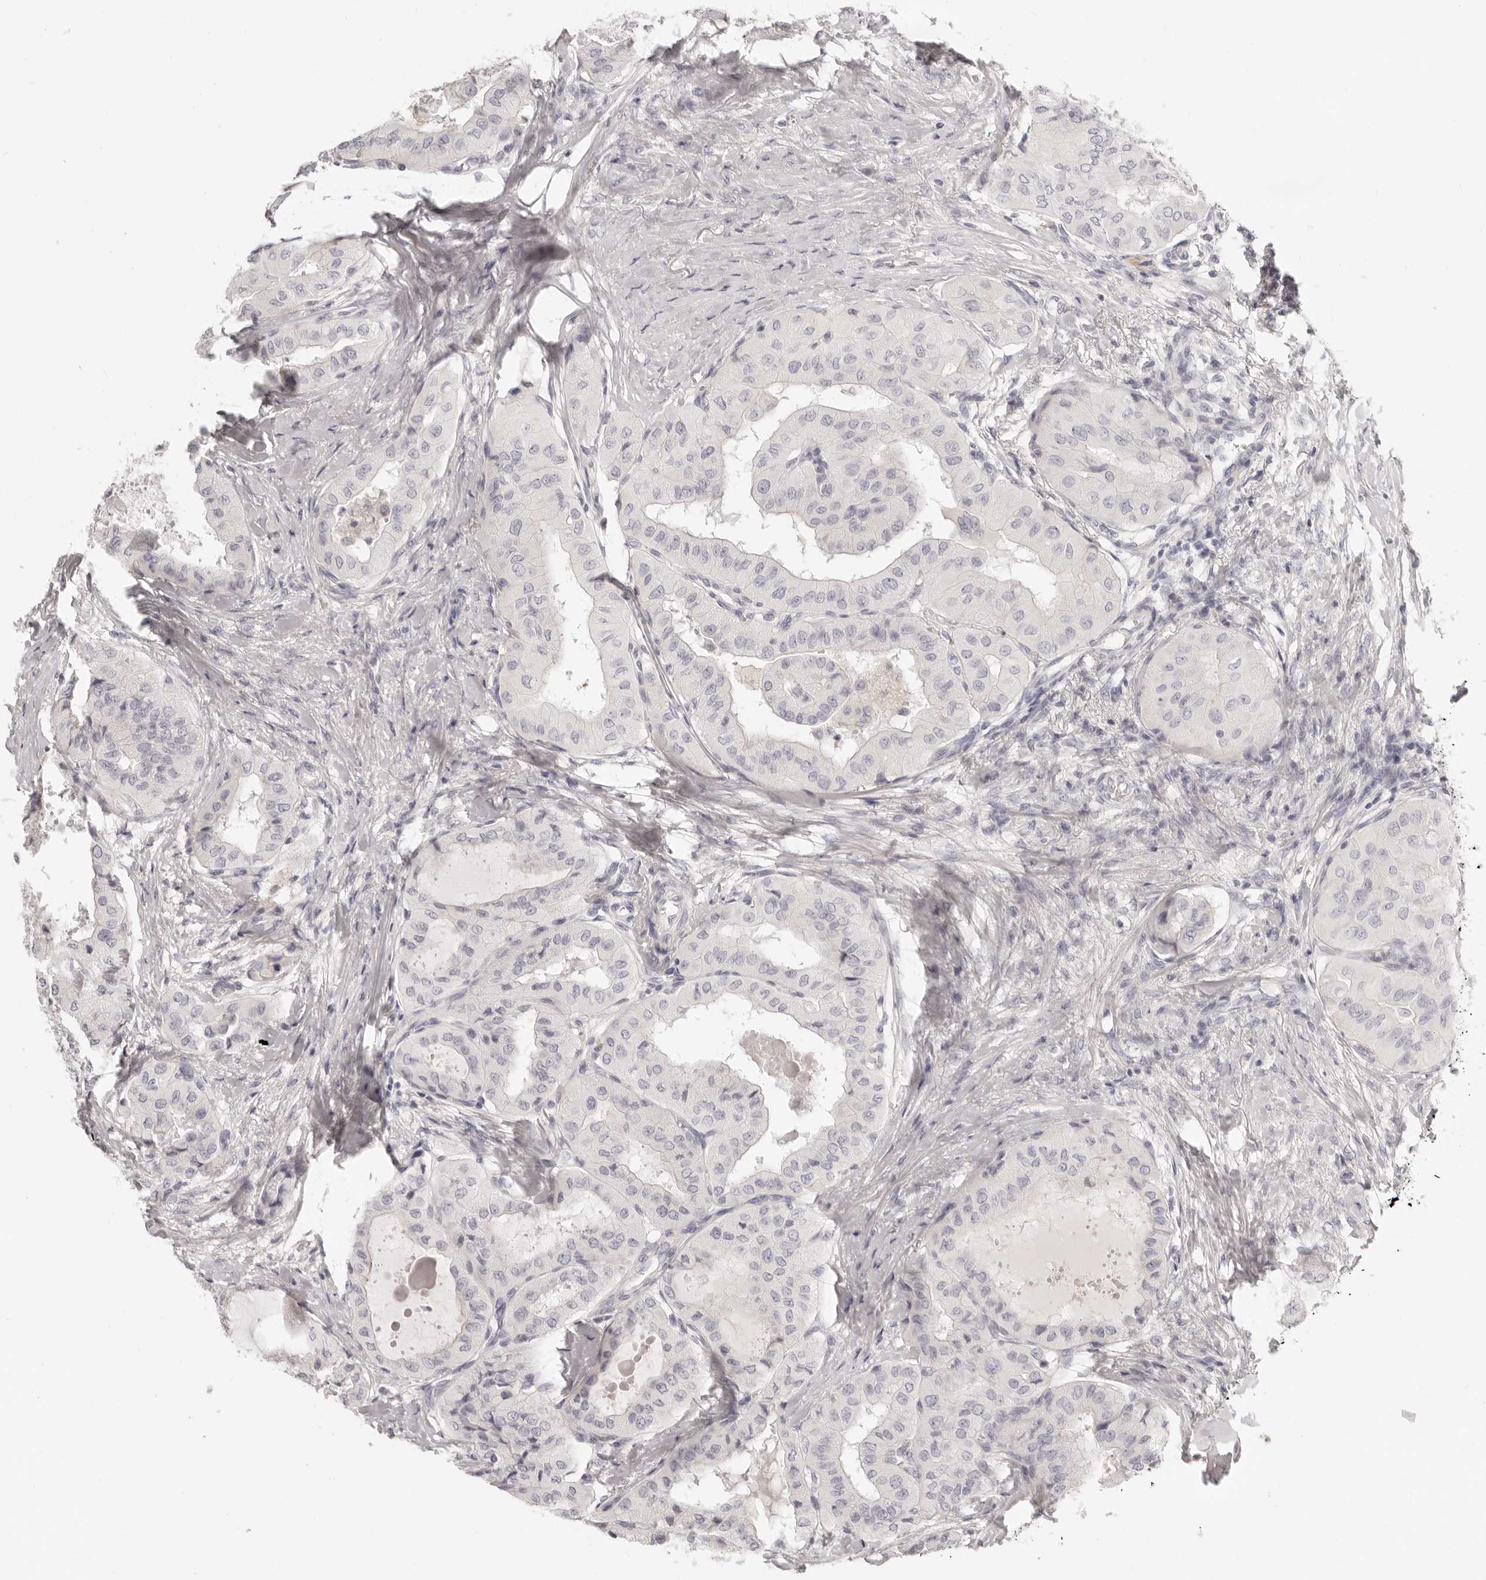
{"staining": {"intensity": "negative", "quantity": "none", "location": "none"}, "tissue": "thyroid cancer", "cell_type": "Tumor cells", "image_type": "cancer", "snomed": [{"axis": "morphology", "description": "Papillary adenocarcinoma, NOS"}, {"axis": "topography", "description": "Thyroid gland"}], "caption": "A micrograph of thyroid cancer stained for a protein exhibits no brown staining in tumor cells. The staining was performed using DAB to visualize the protein expression in brown, while the nuclei were stained in blue with hematoxylin (Magnification: 20x).", "gene": "FABP1", "patient": {"sex": "female", "age": 59}}